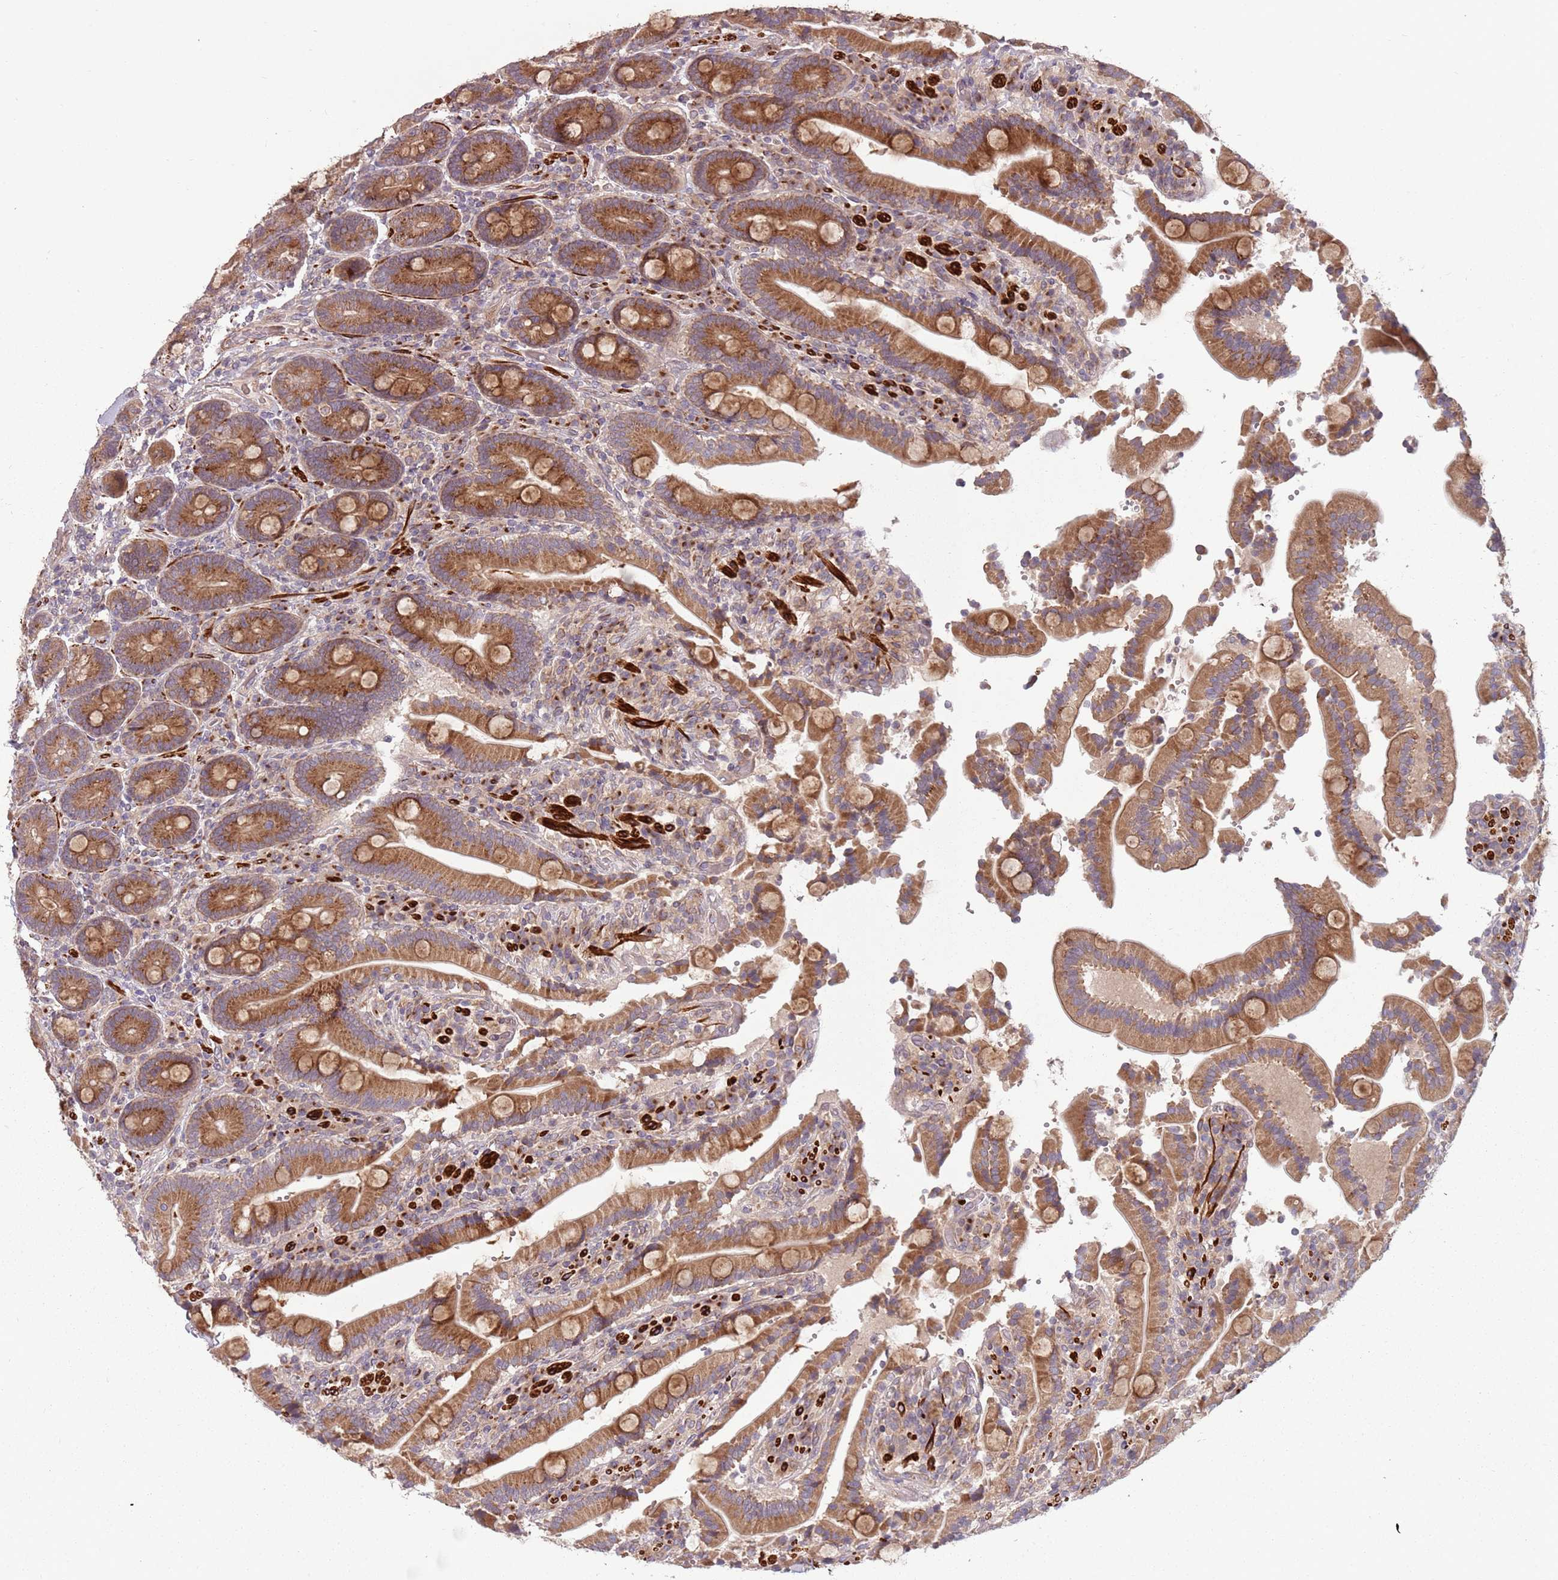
{"staining": {"intensity": "strong", "quantity": ">75%", "location": "cytoplasmic/membranous"}, "tissue": "duodenum", "cell_type": "Glandular cells", "image_type": "normal", "snomed": [{"axis": "morphology", "description": "Normal tissue, NOS"}, {"axis": "topography", "description": "Duodenum"}], "caption": "The image shows a brown stain indicating the presence of a protein in the cytoplasmic/membranous of glandular cells in duodenum. The staining was performed using DAB, with brown indicating positive protein expression. Nuclei are stained blue with hematoxylin.", "gene": "PLD6", "patient": {"sex": "female", "age": 62}}